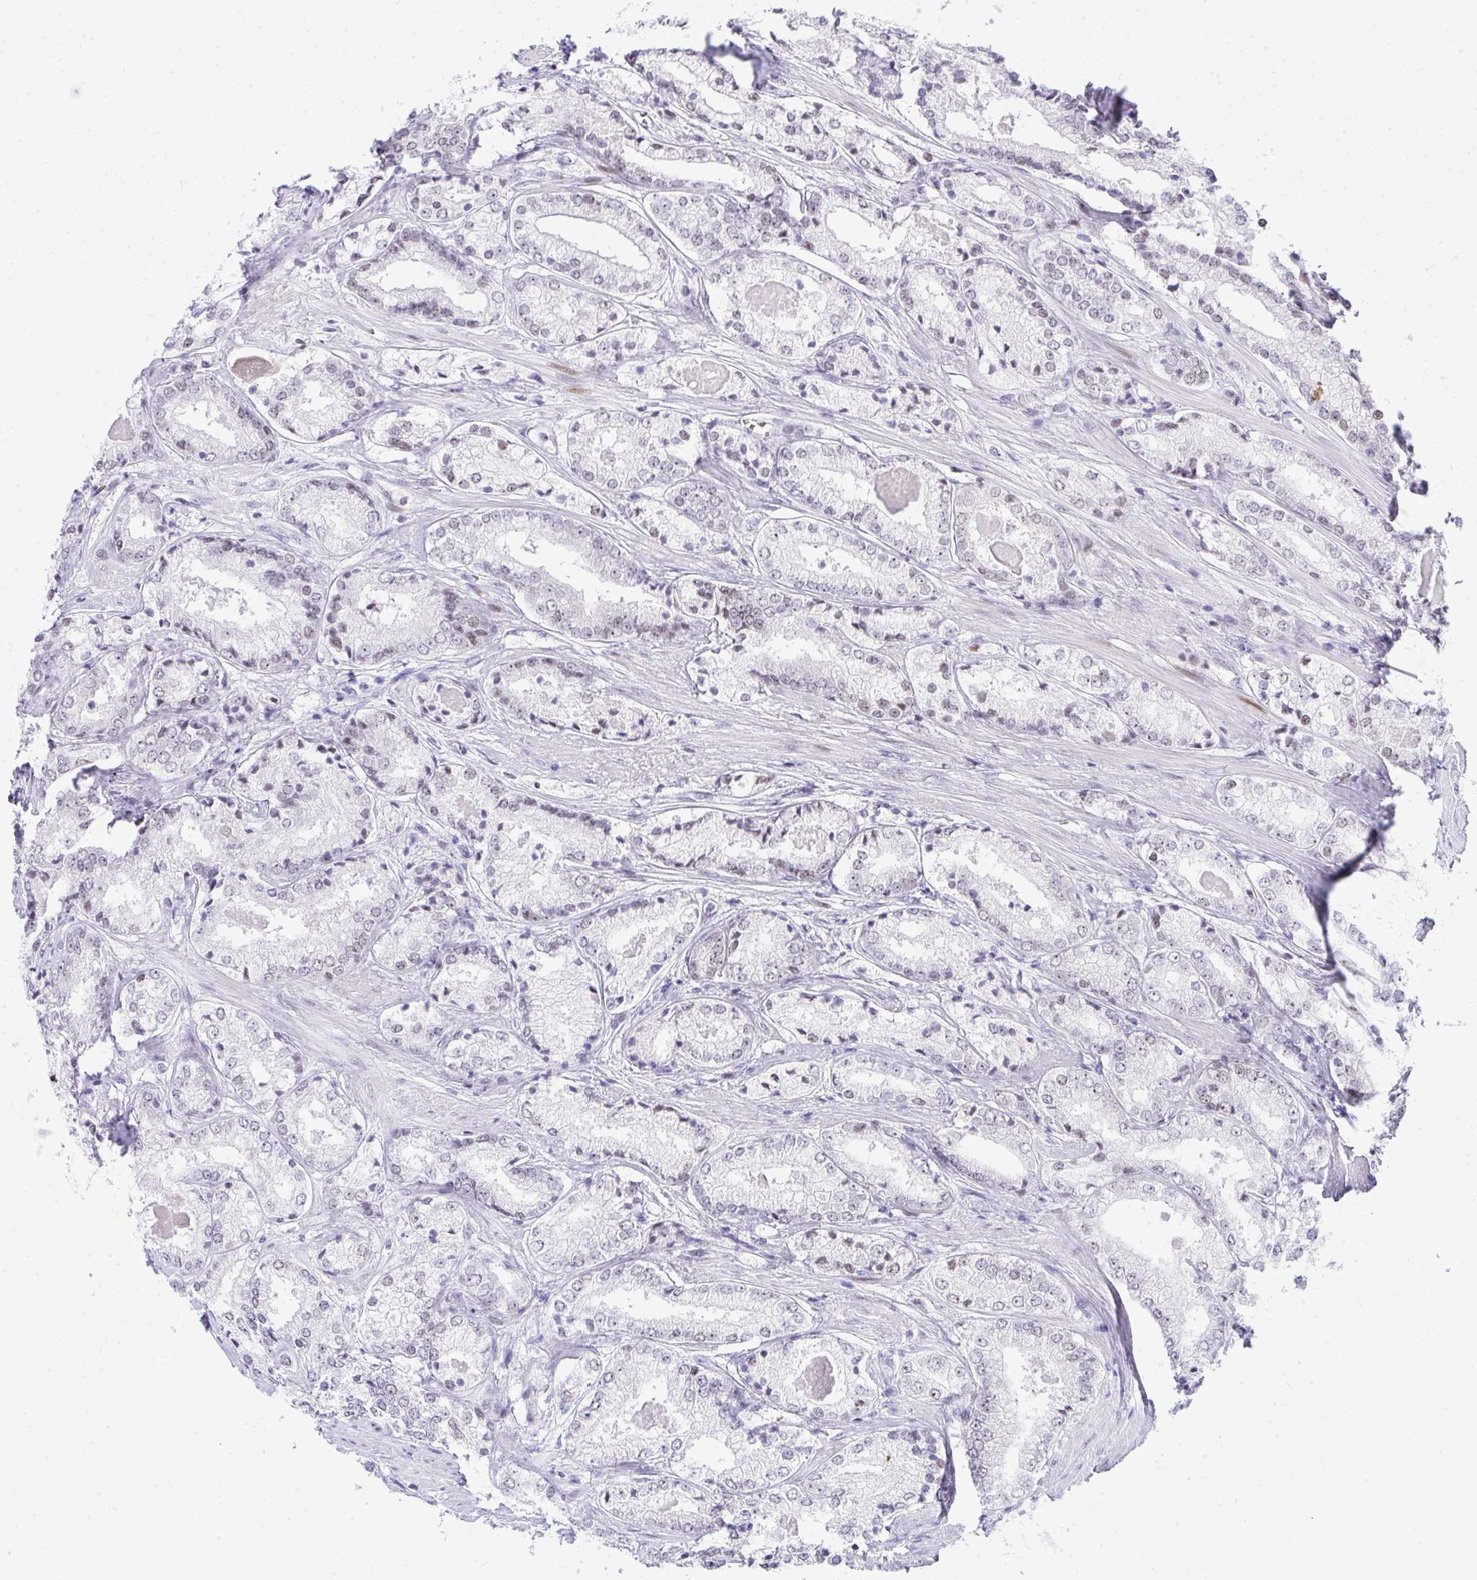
{"staining": {"intensity": "moderate", "quantity": "<25%", "location": "nuclear"}, "tissue": "prostate cancer", "cell_type": "Tumor cells", "image_type": "cancer", "snomed": [{"axis": "morphology", "description": "Adenocarcinoma, NOS"}, {"axis": "morphology", "description": "Adenocarcinoma, Low grade"}, {"axis": "topography", "description": "Prostate"}], "caption": "Brown immunohistochemical staining in human prostate adenocarcinoma shows moderate nuclear positivity in about <25% of tumor cells.", "gene": "GLDN", "patient": {"sex": "male", "age": 68}}